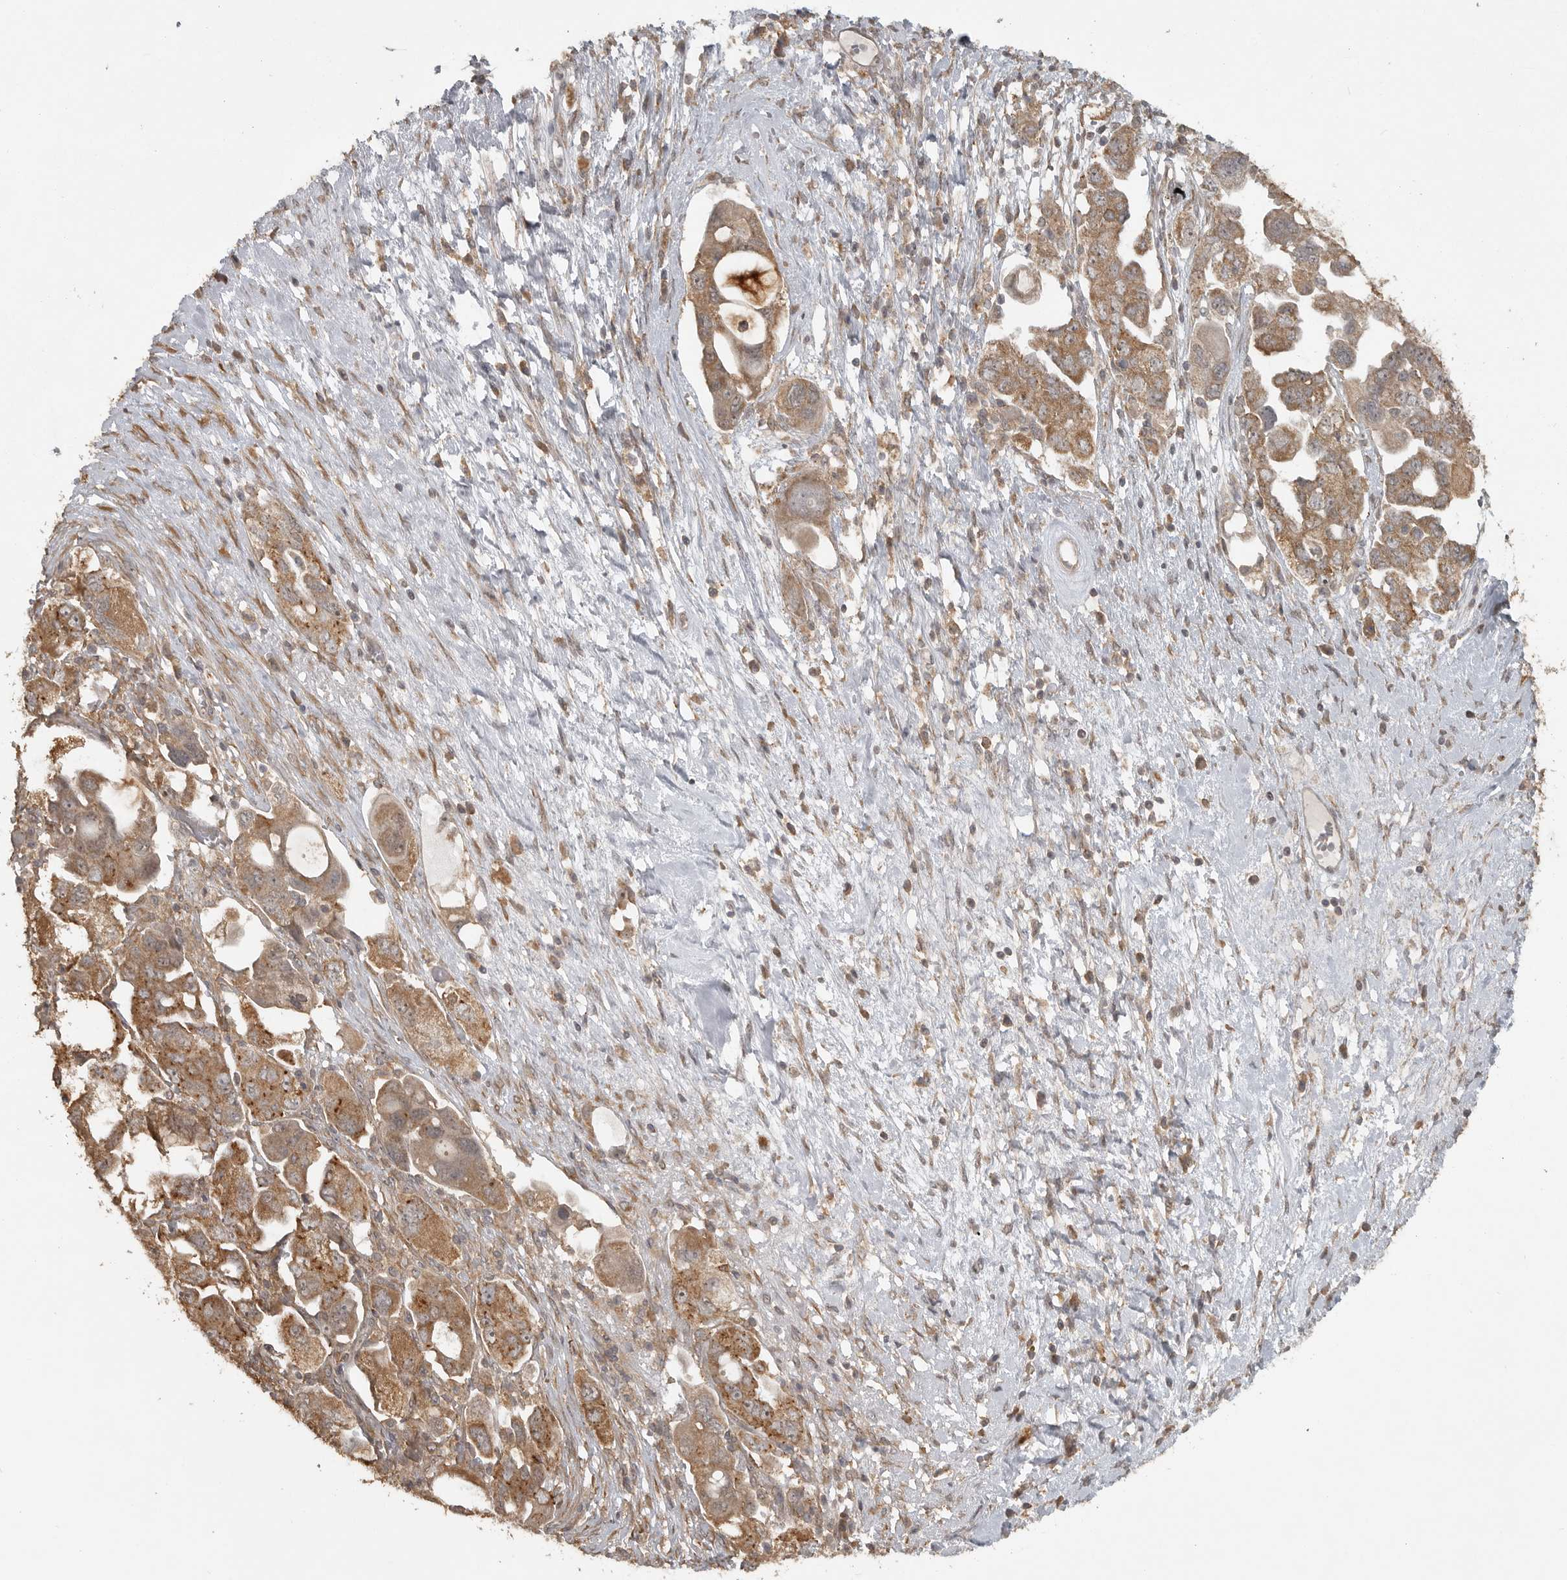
{"staining": {"intensity": "moderate", "quantity": ">75%", "location": "cytoplasmic/membranous"}, "tissue": "ovarian cancer", "cell_type": "Tumor cells", "image_type": "cancer", "snomed": [{"axis": "morphology", "description": "Carcinoma, NOS"}, {"axis": "morphology", "description": "Cystadenocarcinoma, serous, NOS"}, {"axis": "topography", "description": "Ovary"}], "caption": "Immunohistochemistry (IHC) (DAB (3,3'-diaminobenzidine)) staining of ovarian carcinoma shows moderate cytoplasmic/membranous protein expression in approximately >75% of tumor cells. Nuclei are stained in blue.", "gene": "LLGL1", "patient": {"sex": "female", "age": 69}}